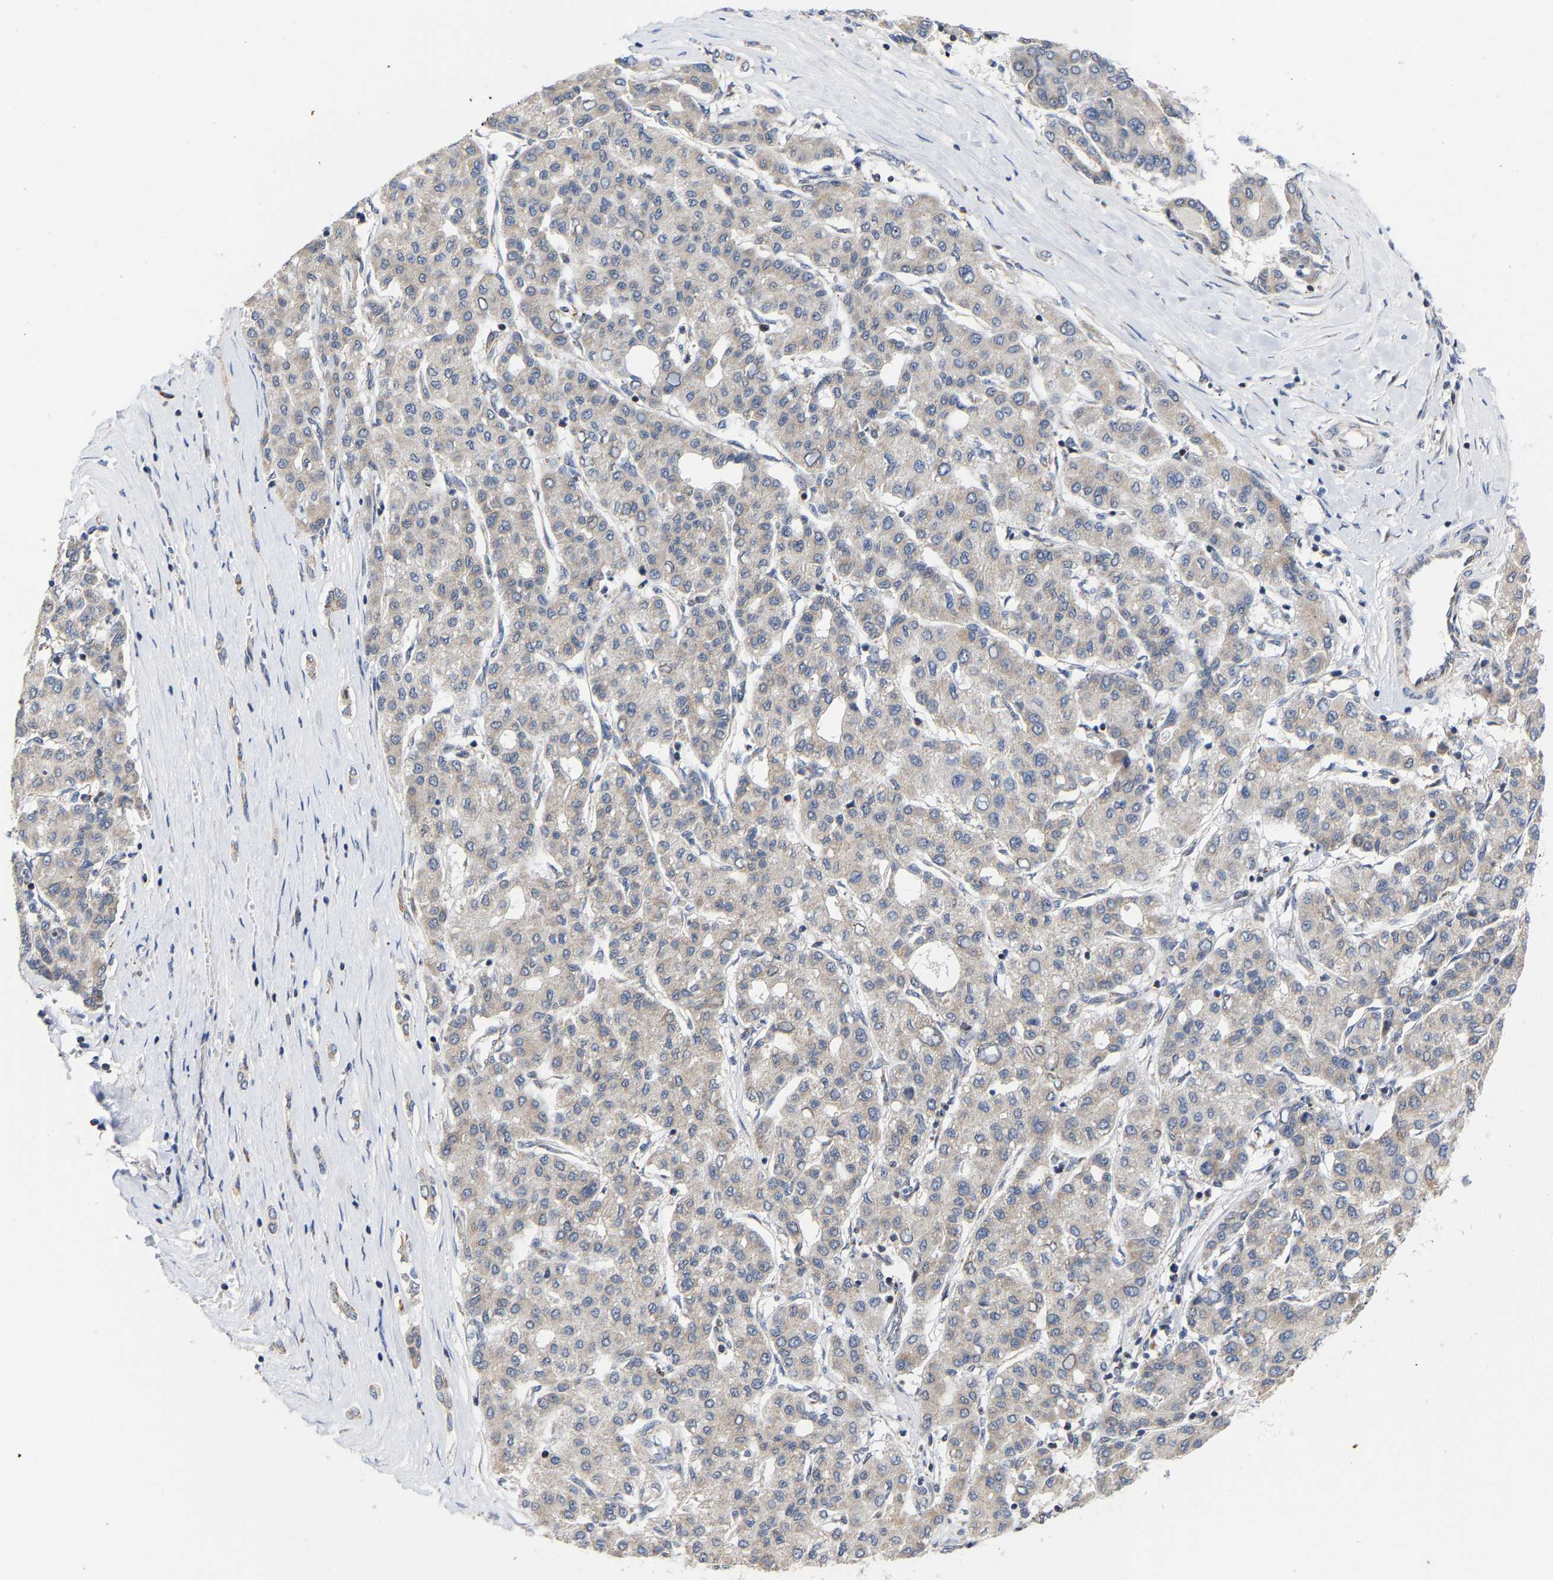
{"staining": {"intensity": "weak", "quantity": "<25%", "location": "cytoplasmic/membranous"}, "tissue": "liver cancer", "cell_type": "Tumor cells", "image_type": "cancer", "snomed": [{"axis": "morphology", "description": "Carcinoma, Hepatocellular, NOS"}, {"axis": "topography", "description": "Liver"}], "caption": "There is no significant staining in tumor cells of liver cancer.", "gene": "PCNT", "patient": {"sex": "male", "age": 65}}